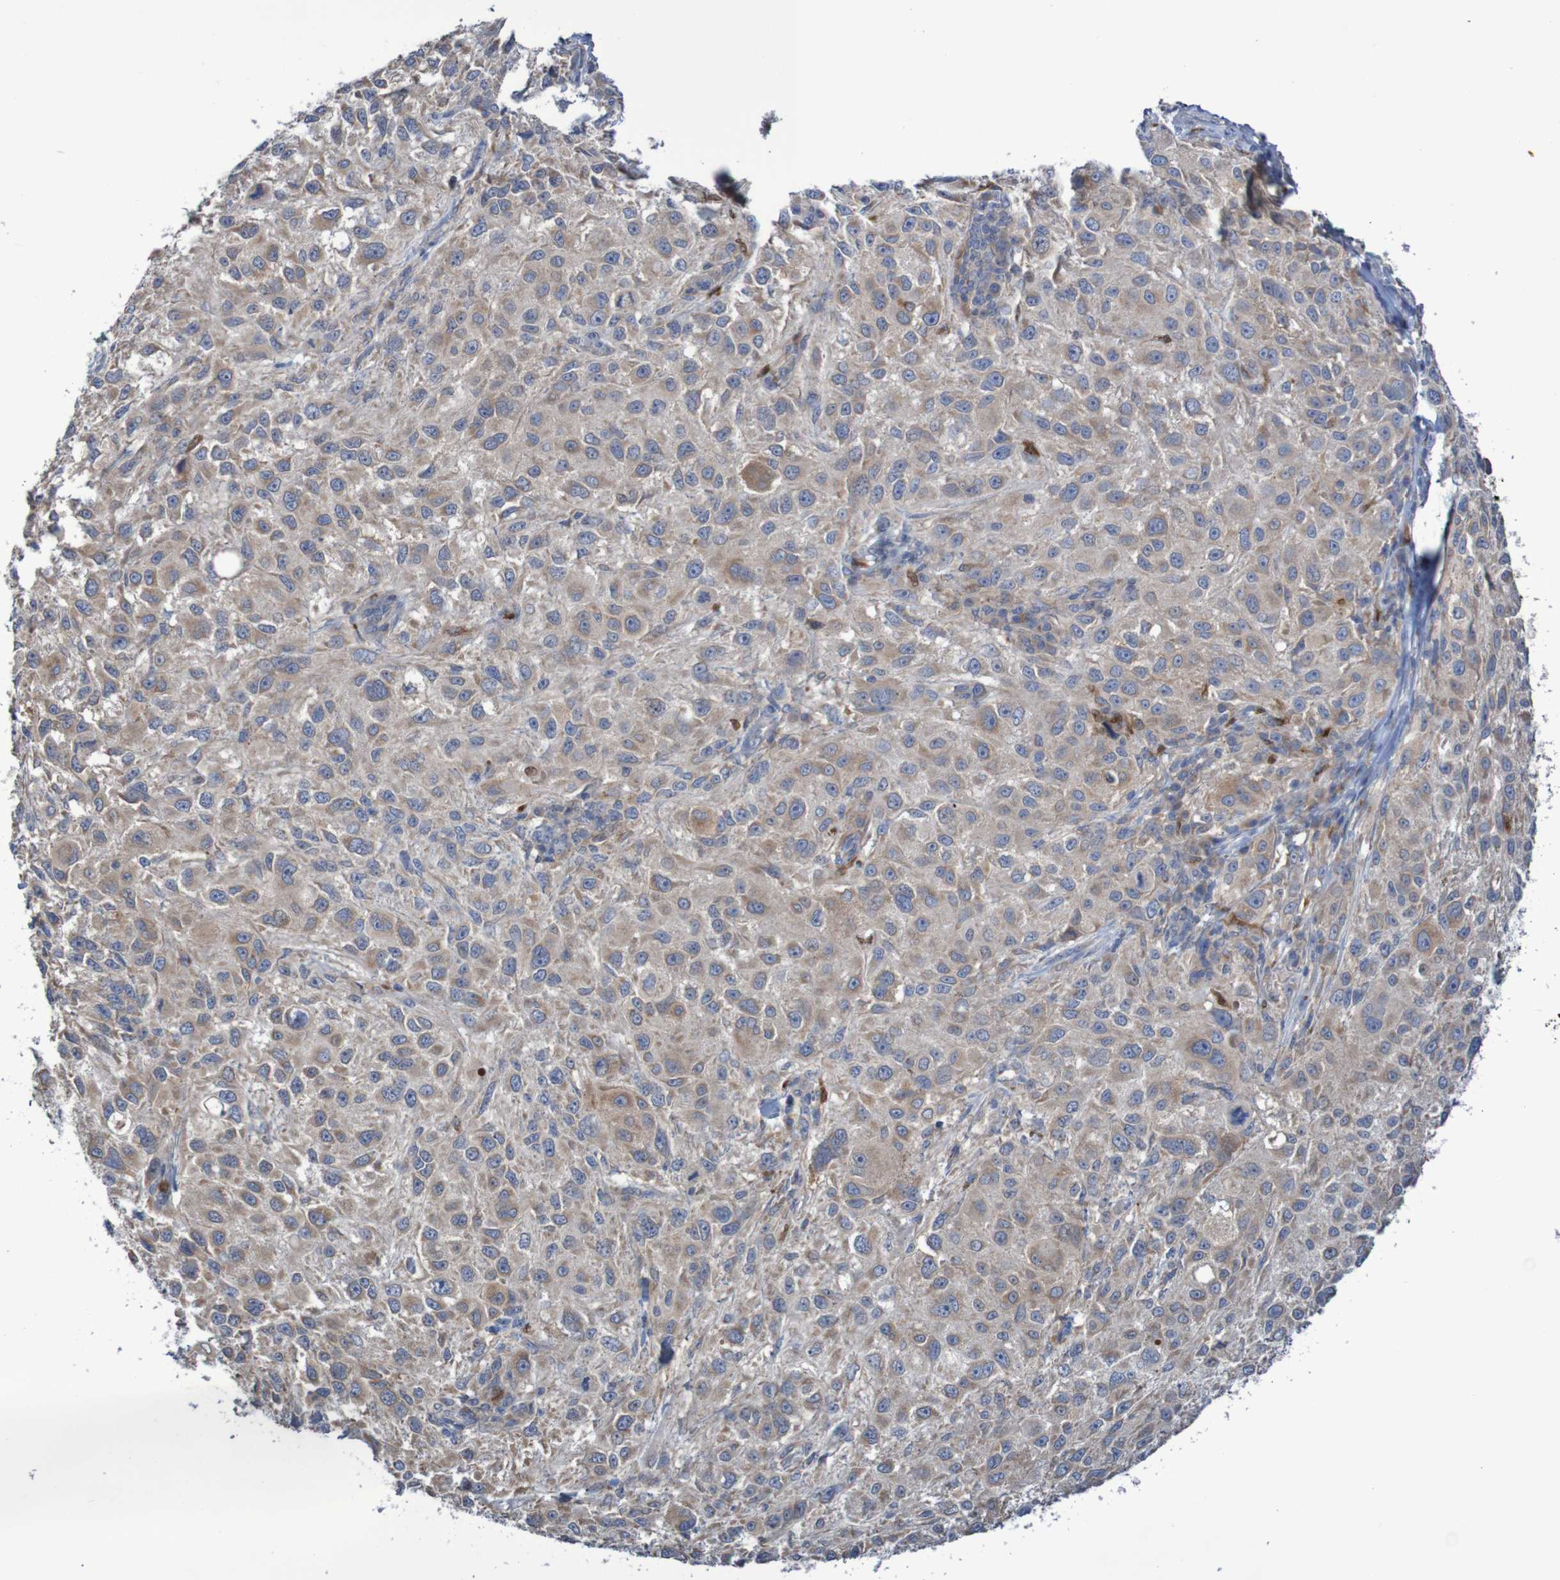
{"staining": {"intensity": "weak", "quantity": ">75%", "location": "cytoplasmic/membranous"}, "tissue": "melanoma", "cell_type": "Tumor cells", "image_type": "cancer", "snomed": [{"axis": "morphology", "description": "Necrosis, NOS"}, {"axis": "morphology", "description": "Malignant melanoma, NOS"}, {"axis": "topography", "description": "Skin"}], "caption": "This micrograph reveals melanoma stained with immunohistochemistry to label a protein in brown. The cytoplasmic/membranous of tumor cells show weak positivity for the protein. Nuclei are counter-stained blue.", "gene": "PARP4", "patient": {"sex": "female", "age": 87}}